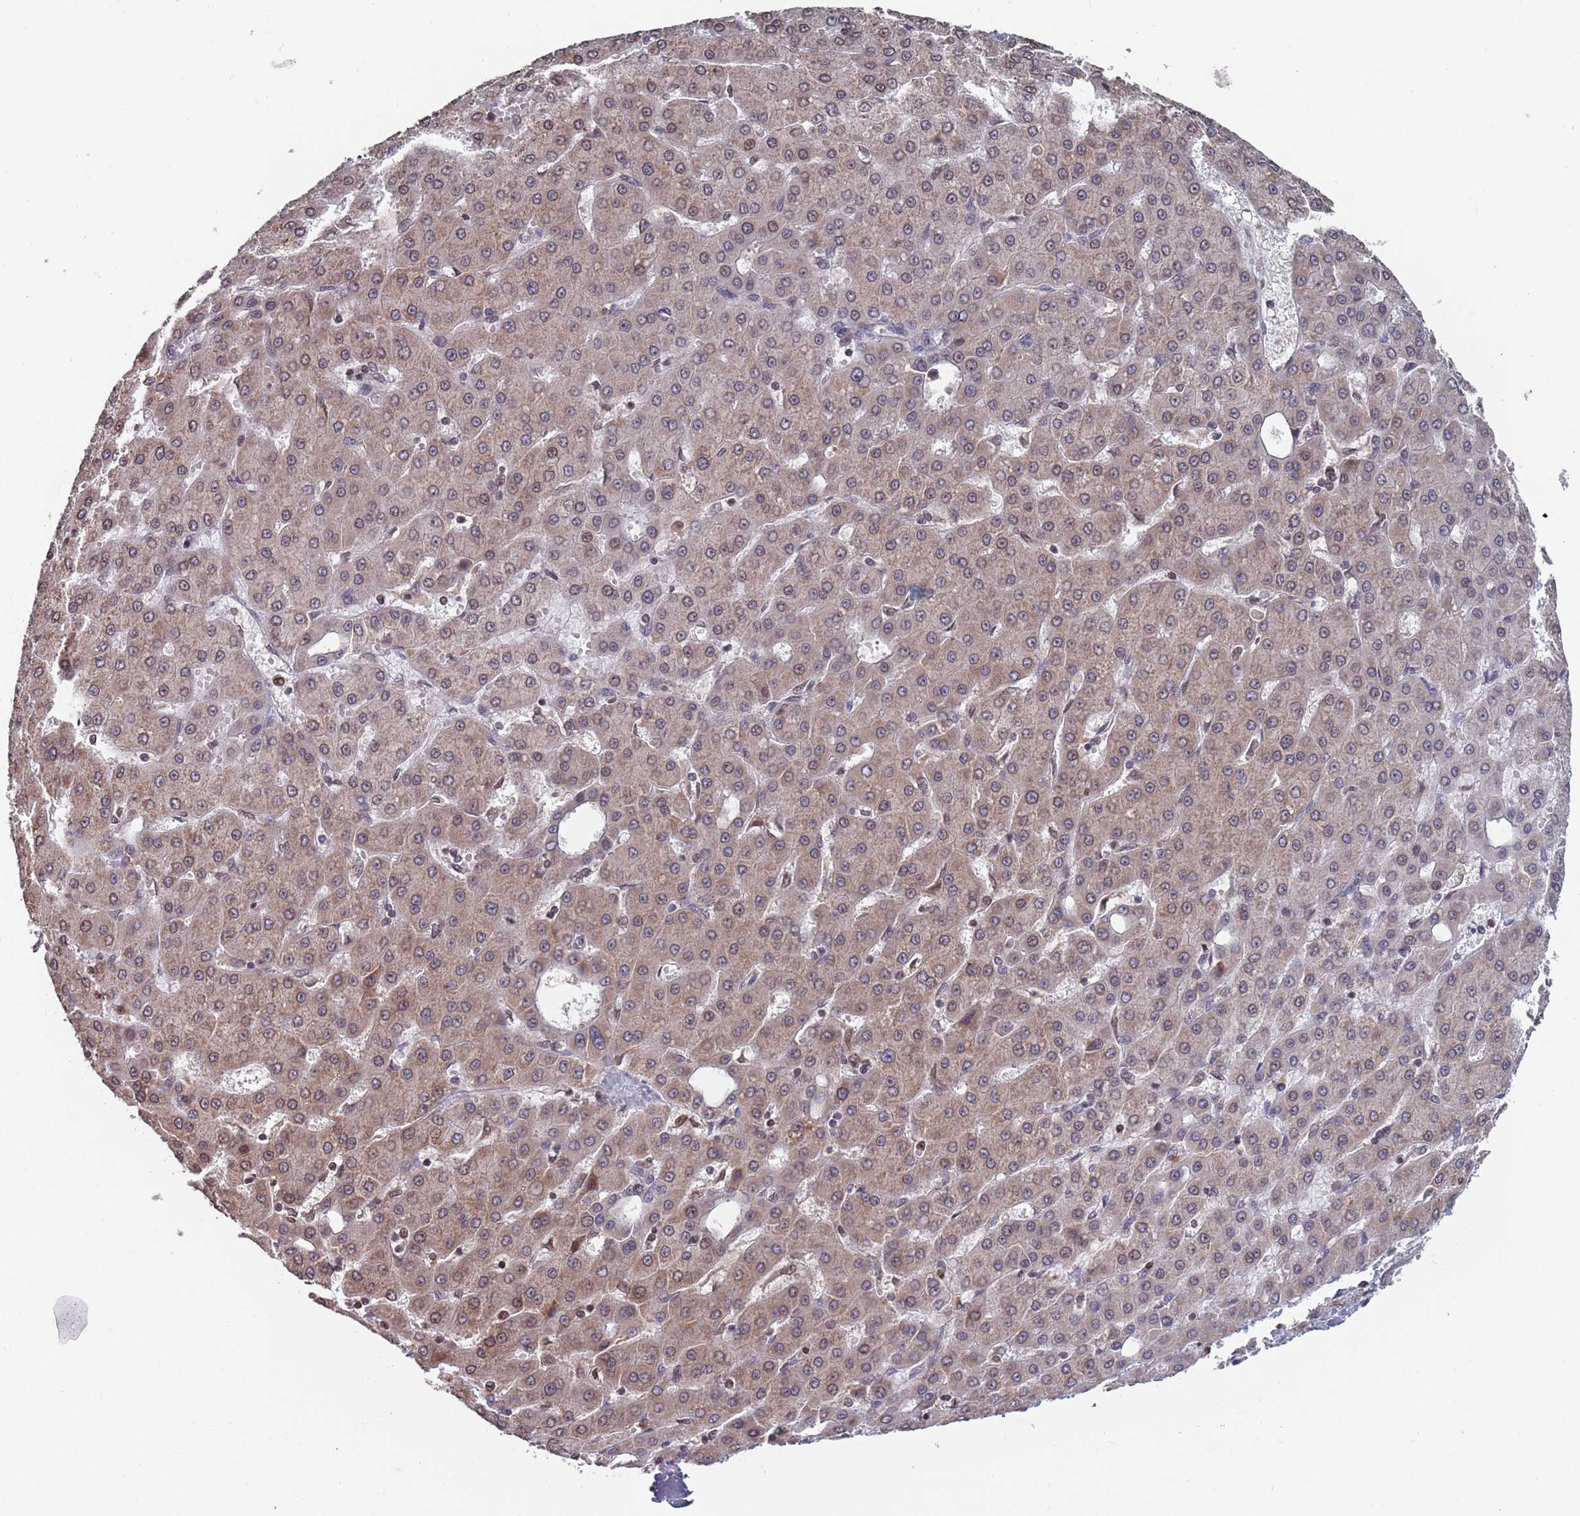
{"staining": {"intensity": "weak", "quantity": ">75%", "location": "cytoplasmic/membranous,nuclear"}, "tissue": "liver cancer", "cell_type": "Tumor cells", "image_type": "cancer", "snomed": [{"axis": "morphology", "description": "Carcinoma, Hepatocellular, NOS"}, {"axis": "topography", "description": "Liver"}], "caption": "Immunohistochemistry of human liver cancer shows low levels of weak cytoplasmic/membranous and nuclear expression in about >75% of tumor cells. (DAB IHC, brown staining for protein, blue staining for nuclei).", "gene": "SDHAF3", "patient": {"sex": "male", "age": 47}}